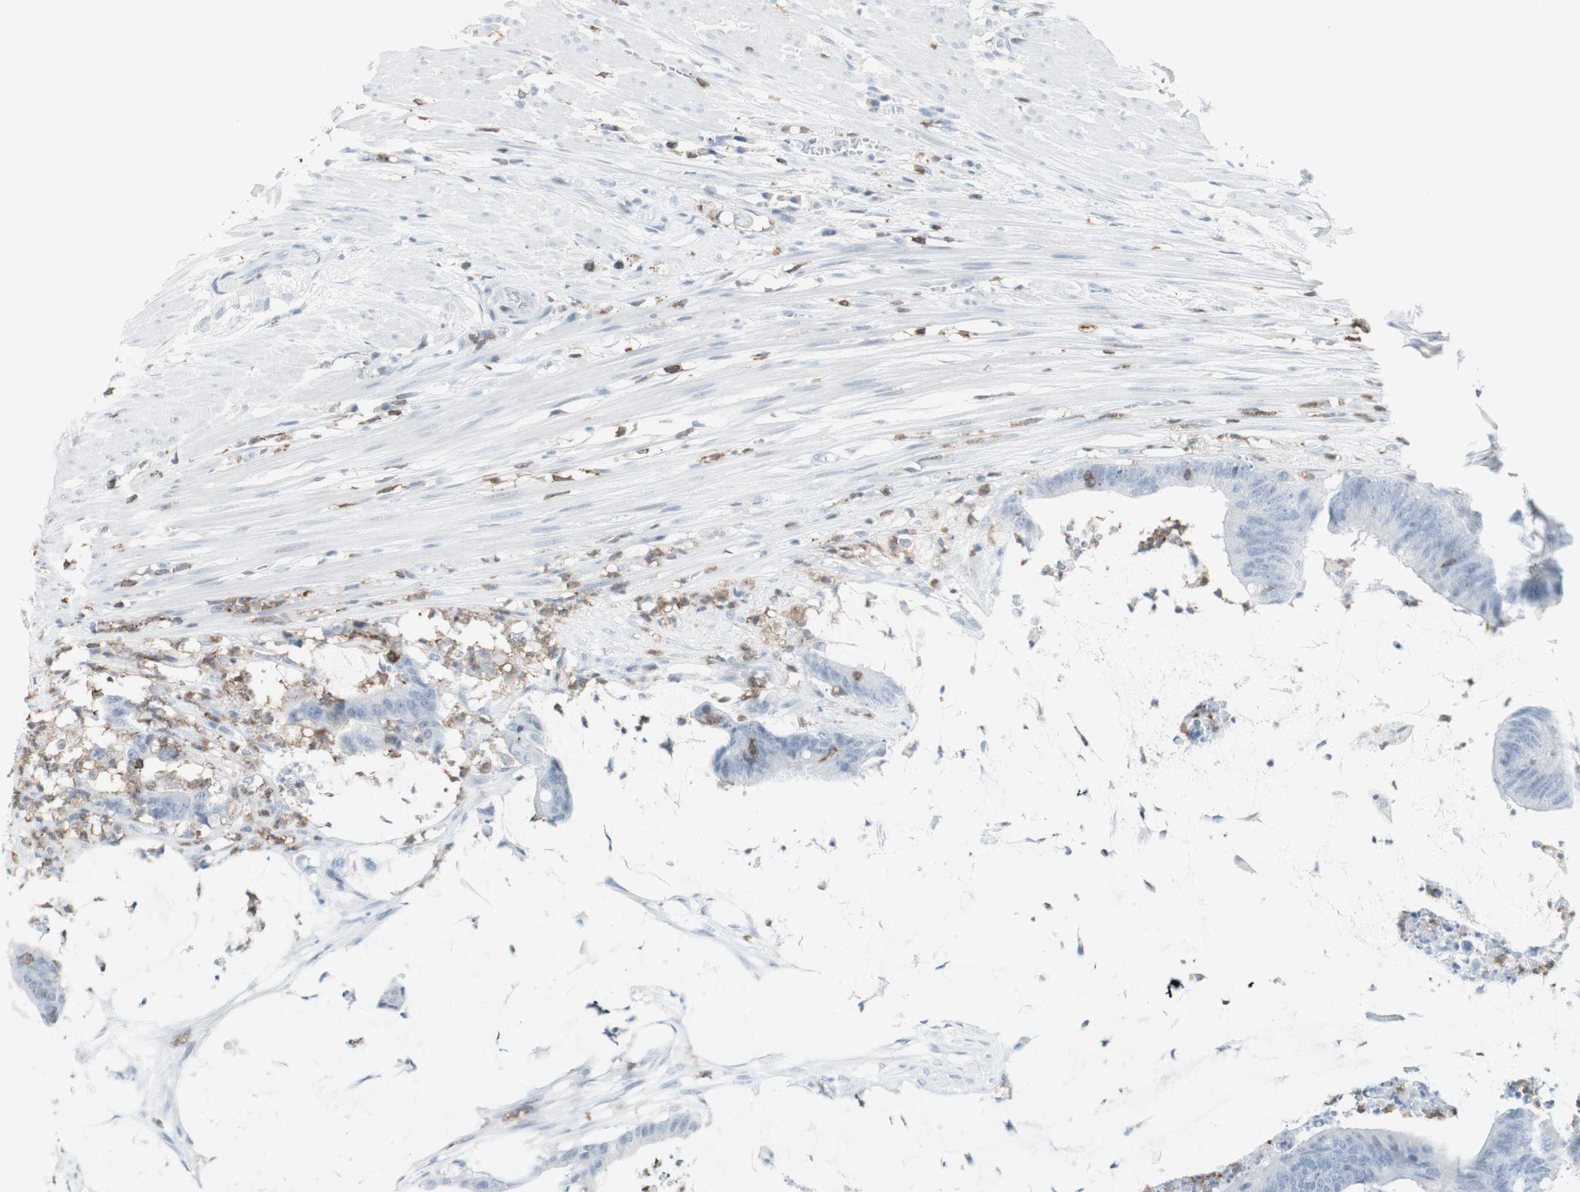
{"staining": {"intensity": "negative", "quantity": "none", "location": "none"}, "tissue": "colorectal cancer", "cell_type": "Tumor cells", "image_type": "cancer", "snomed": [{"axis": "morphology", "description": "Adenocarcinoma, NOS"}, {"axis": "topography", "description": "Rectum"}], "caption": "High magnification brightfield microscopy of colorectal cancer (adenocarcinoma) stained with DAB (3,3'-diaminobenzidine) (brown) and counterstained with hematoxylin (blue): tumor cells show no significant positivity.", "gene": "NRG1", "patient": {"sex": "female", "age": 66}}